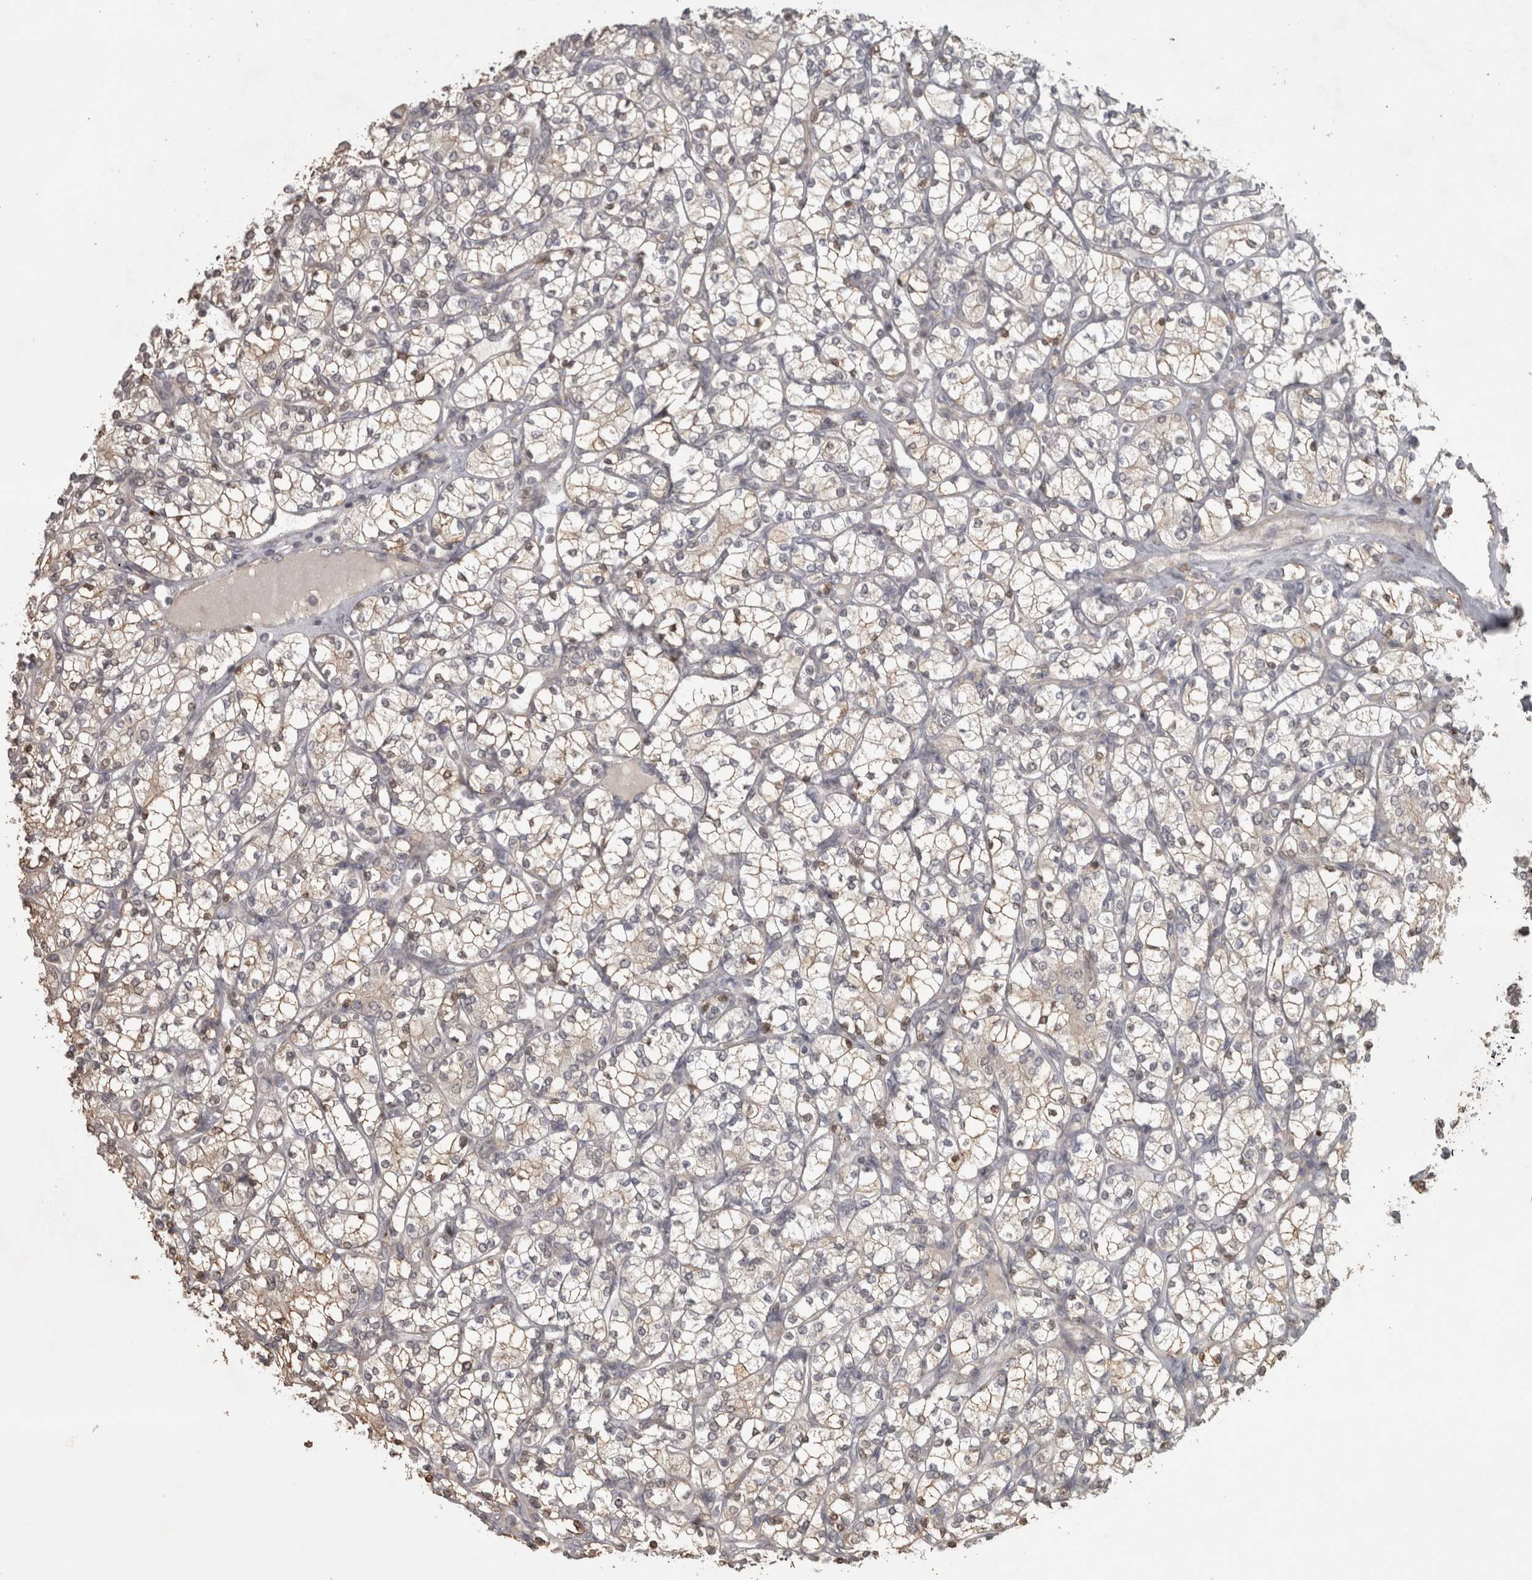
{"staining": {"intensity": "weak", "quantity": "<25%", "location": "cytoplasmic/membranous,nuclear"}, "tissue": "renal cancer", "cell_type": "Tumor cells", "image_type": "cancer", "snomed": [{"axis": "morphology", "description": "Adenocarcinoma, NOS"}, {"axis": "topography", "description": "Kidney"}], "caption": "High magnification brightfield microscopy of renal cancer (adenocarcinoma) stained with DAB (3,3'-diaminobenzidine) (brown) and counterstained with hematoxylin (blue): tumor cells show no significant positivity. Nuclei are stained in blue.", "gene": "SLCO5A1", "patient": {"sex": "male", "age": 77}}